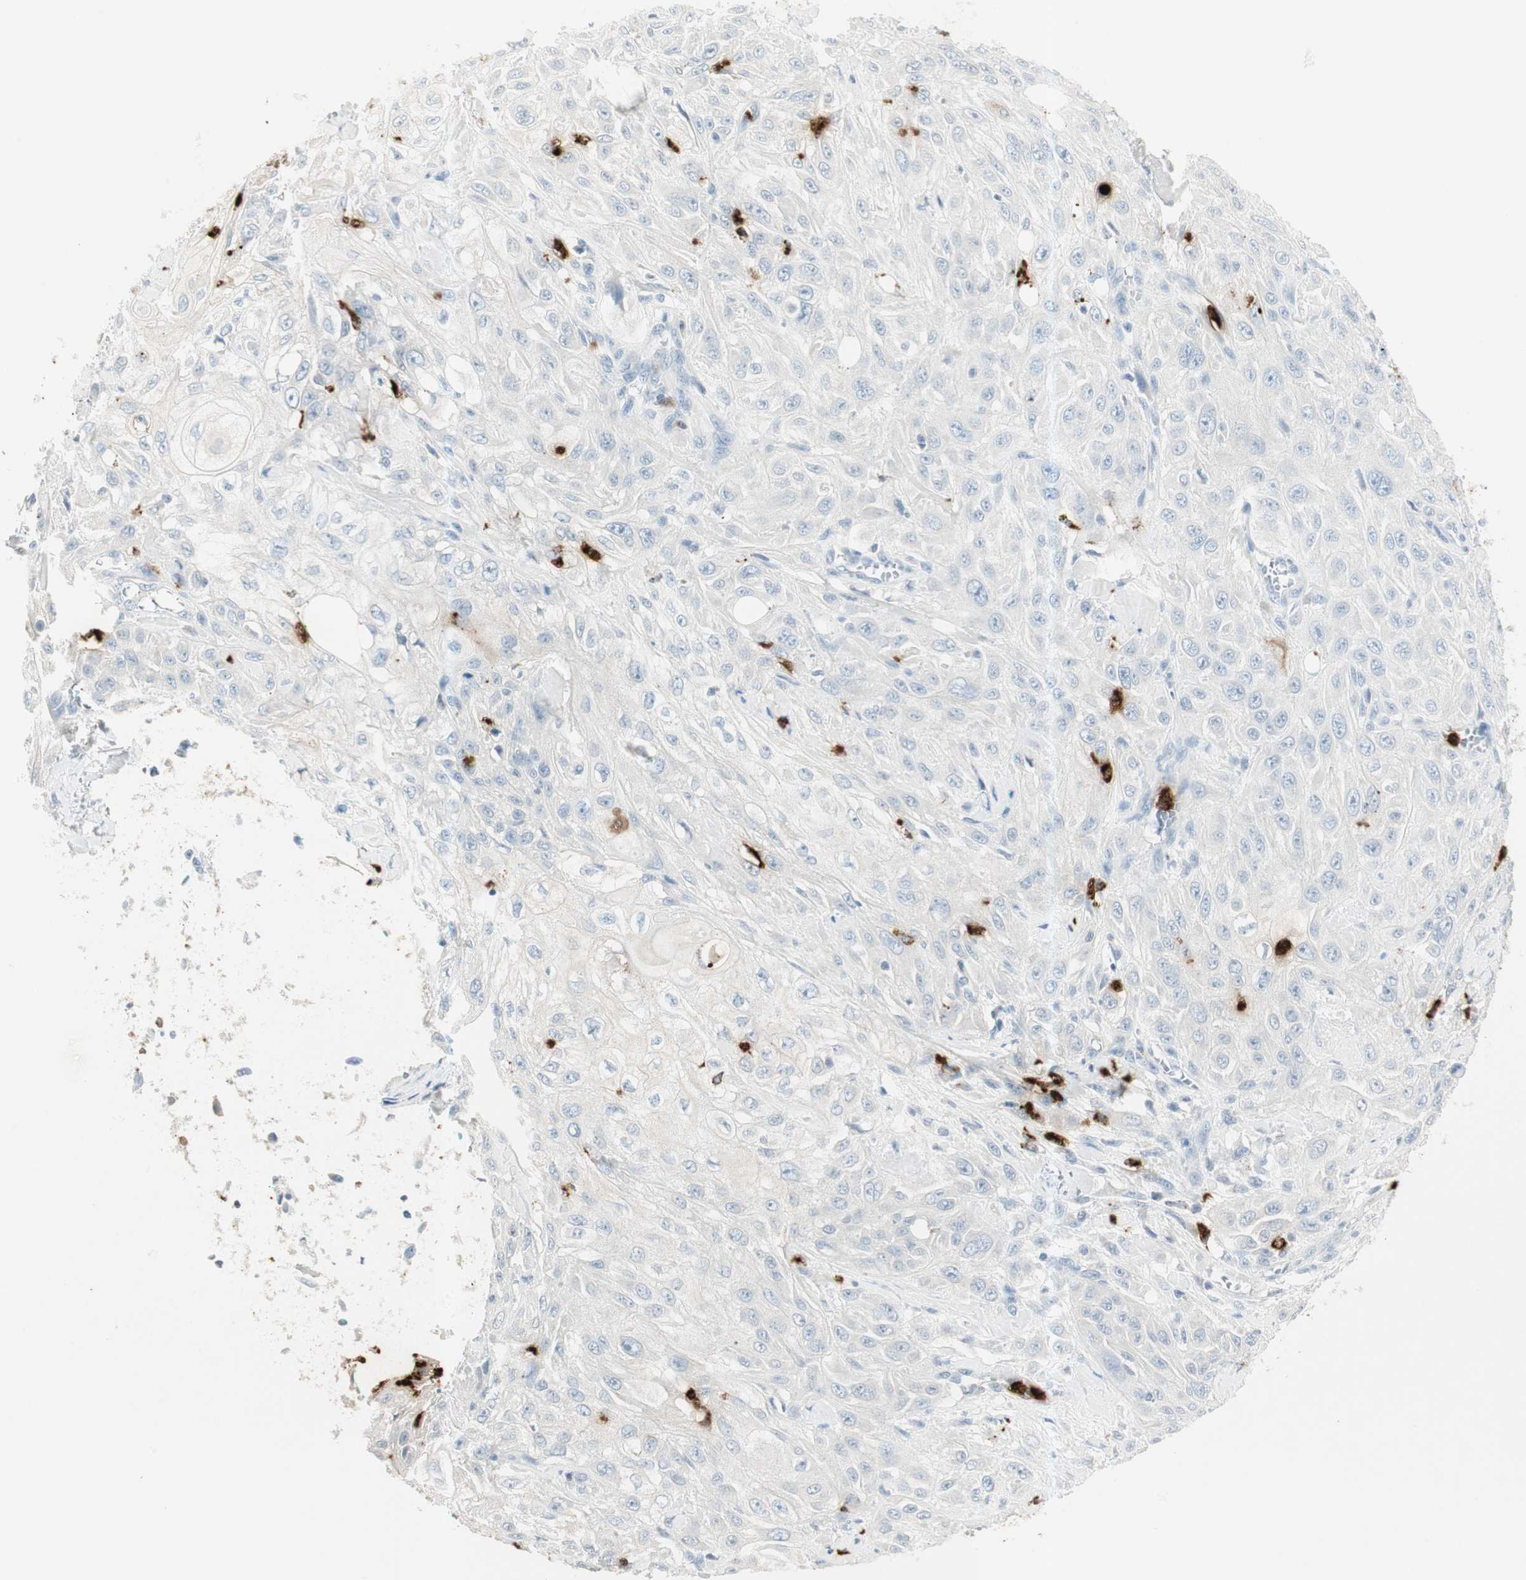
{"staining": {"intensity": "moderate", "quantity": "<25%", "location": "cytoplasmic/membranous,nuclear"}, "tissue": "skin cancer", "cell_type": "Tumor cells", "image_type": "cancer", "snomed": [{"axis": "morphology", "description": "Squamous cell carcinoma, NOS"}, {"axis": "morphology", "description": "Squamous cell carcinoma, metastatic, NOS"}, {"axis": "topography", "description": "Skin"}, {"axis": "topography", "description": "Lymph node"}], "caption": "This is an image of IHC staining of squamous cell carcinoma (skin), which shows moderate positivity in the cytoplasmic/membranous and nuclear of tumor cells.", "gene": "PRTN3", "patient": {"sex": "male", "age": 75}}